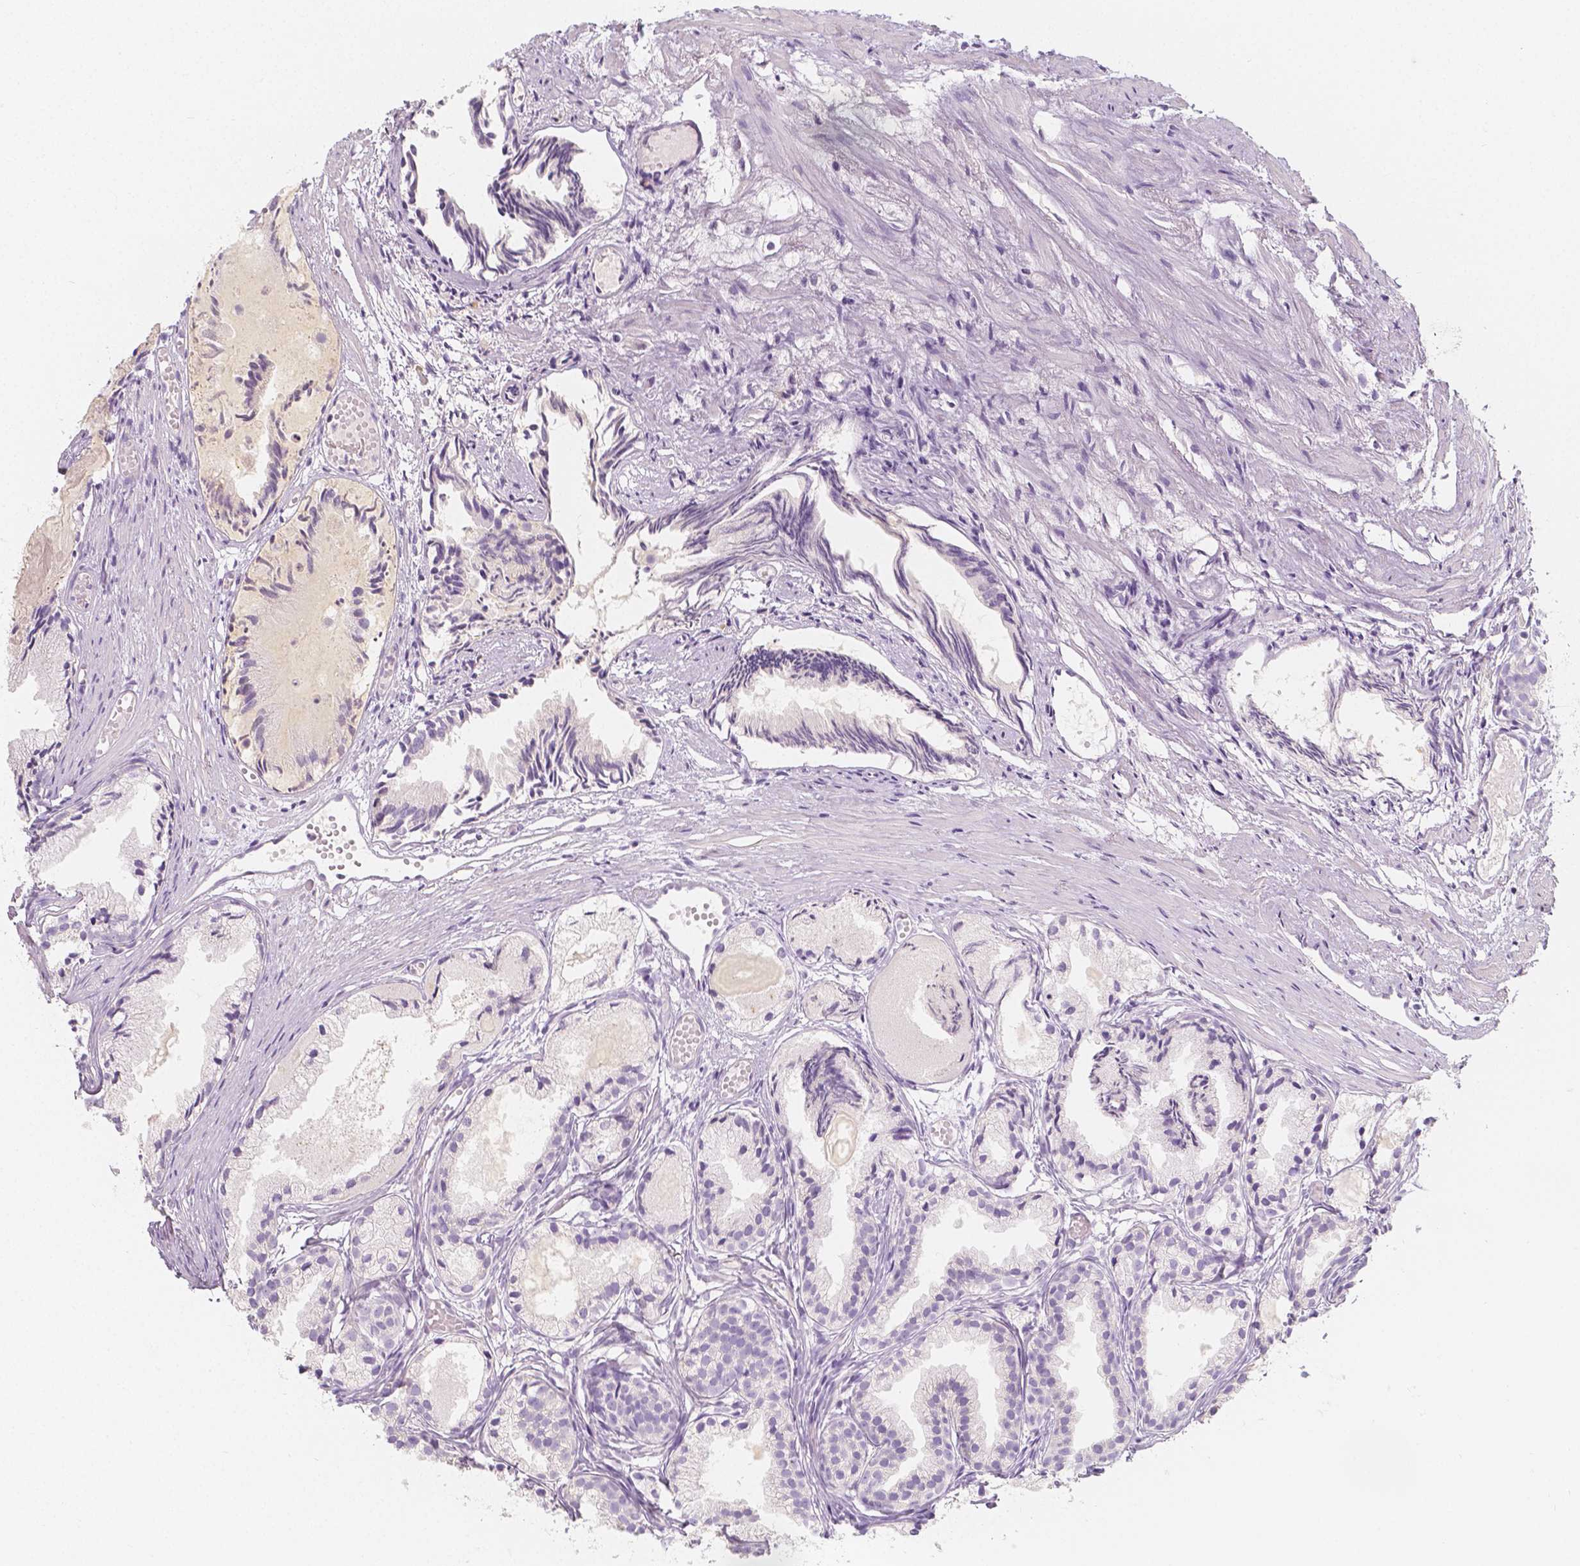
{"staining": {"intensity": "negative", "quantity": "none", "location": "none"}, "tissue": "prostate cancer", "cell_type": "Tumor cells", "image_type": "cancer", "snomed": [{"axis": "morphology", "description": "Adenocarcinoma, High grade"}, {"axis": "topography", "description": "Prostate"}], "caption": "IHC of human prostate cancer reveals no expression in tumor cells.", "gene": "BATF", "patient": {"sex": "male", "age": 81}}